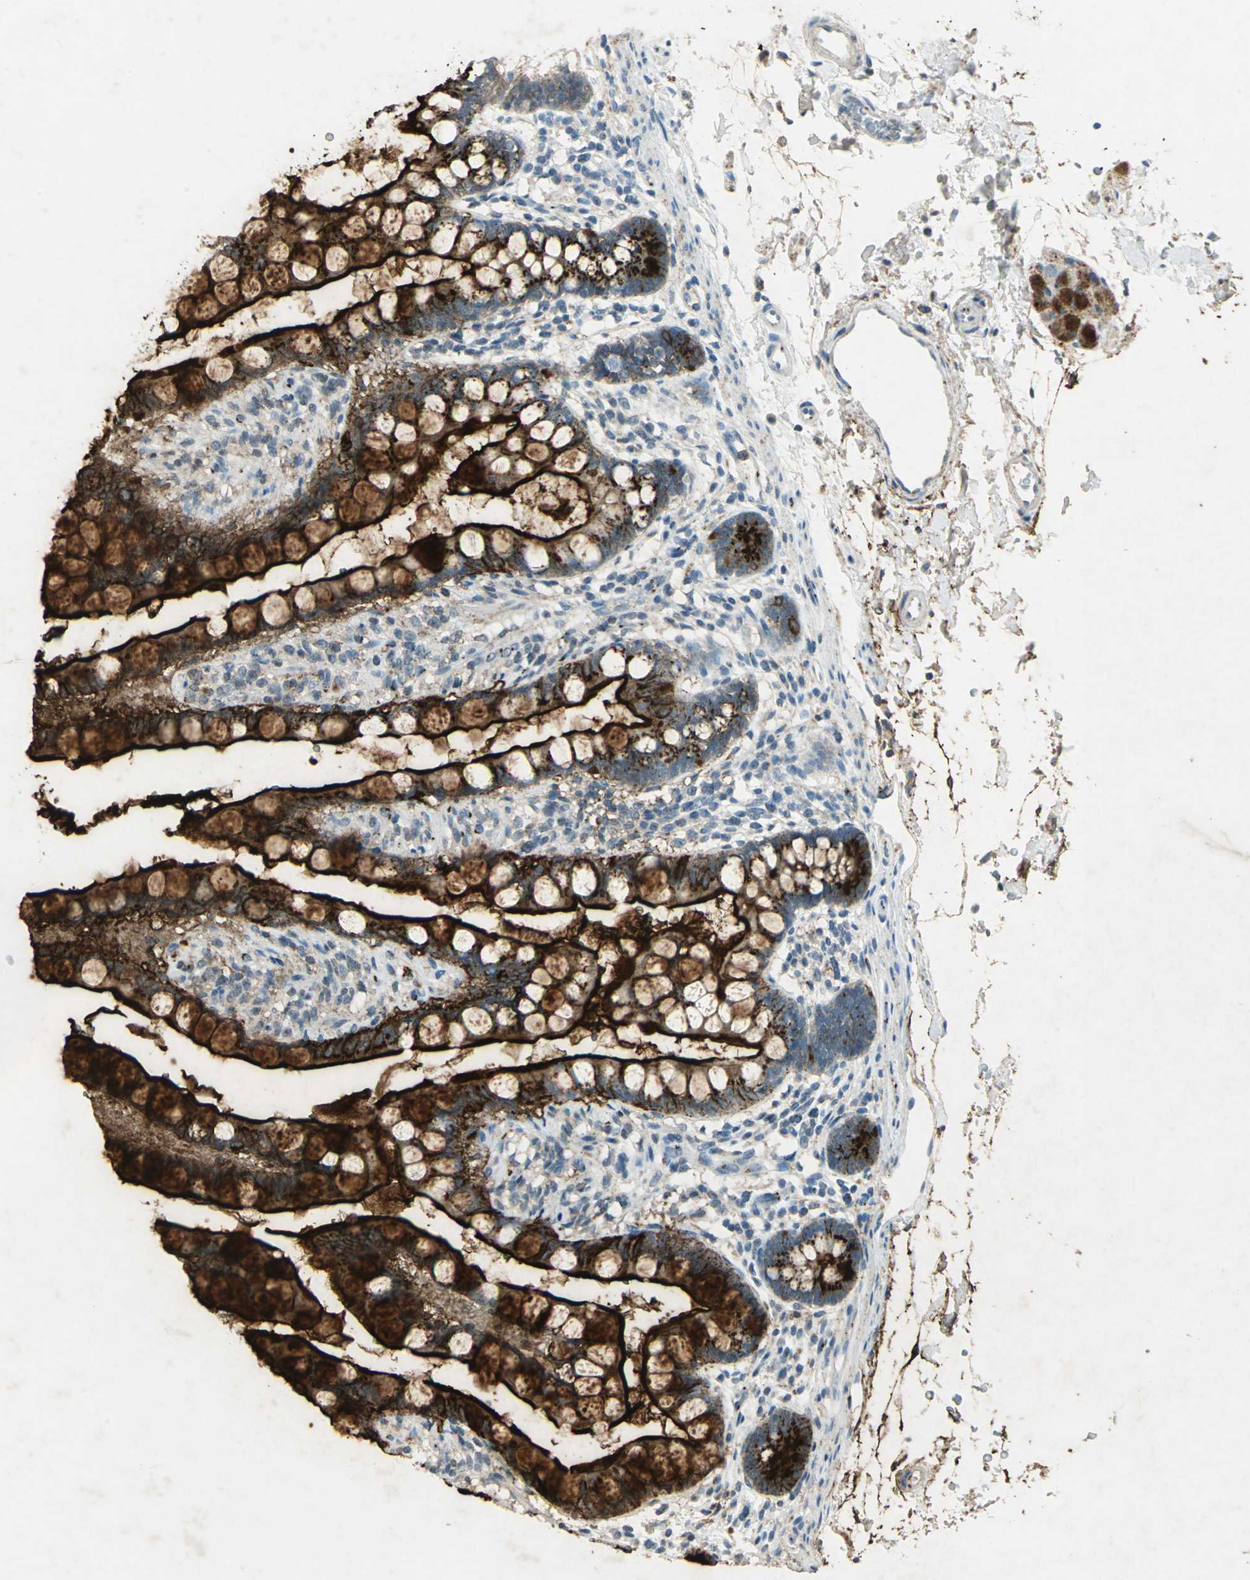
{"staining": {"intensity": "strong", "quantity": ">75%", "location": "cytoplasmic/membranous"}, "tissue": "small intestine", "cell_type": "Glandular cells", "image_type": "normal", "snomed": [{"axis": "morphology", "description": "Normal tissue, NOS"}, {"axis": "topography", "description": "Small intestine"}], "caption": "Glandular cells show high levels of strong cytoplasmic/membranous staining in approximately >75% of cells in unremarkable human small intestine.", "gene": "CAMK2B", "patient": {"sex": "female", "age": 58}}